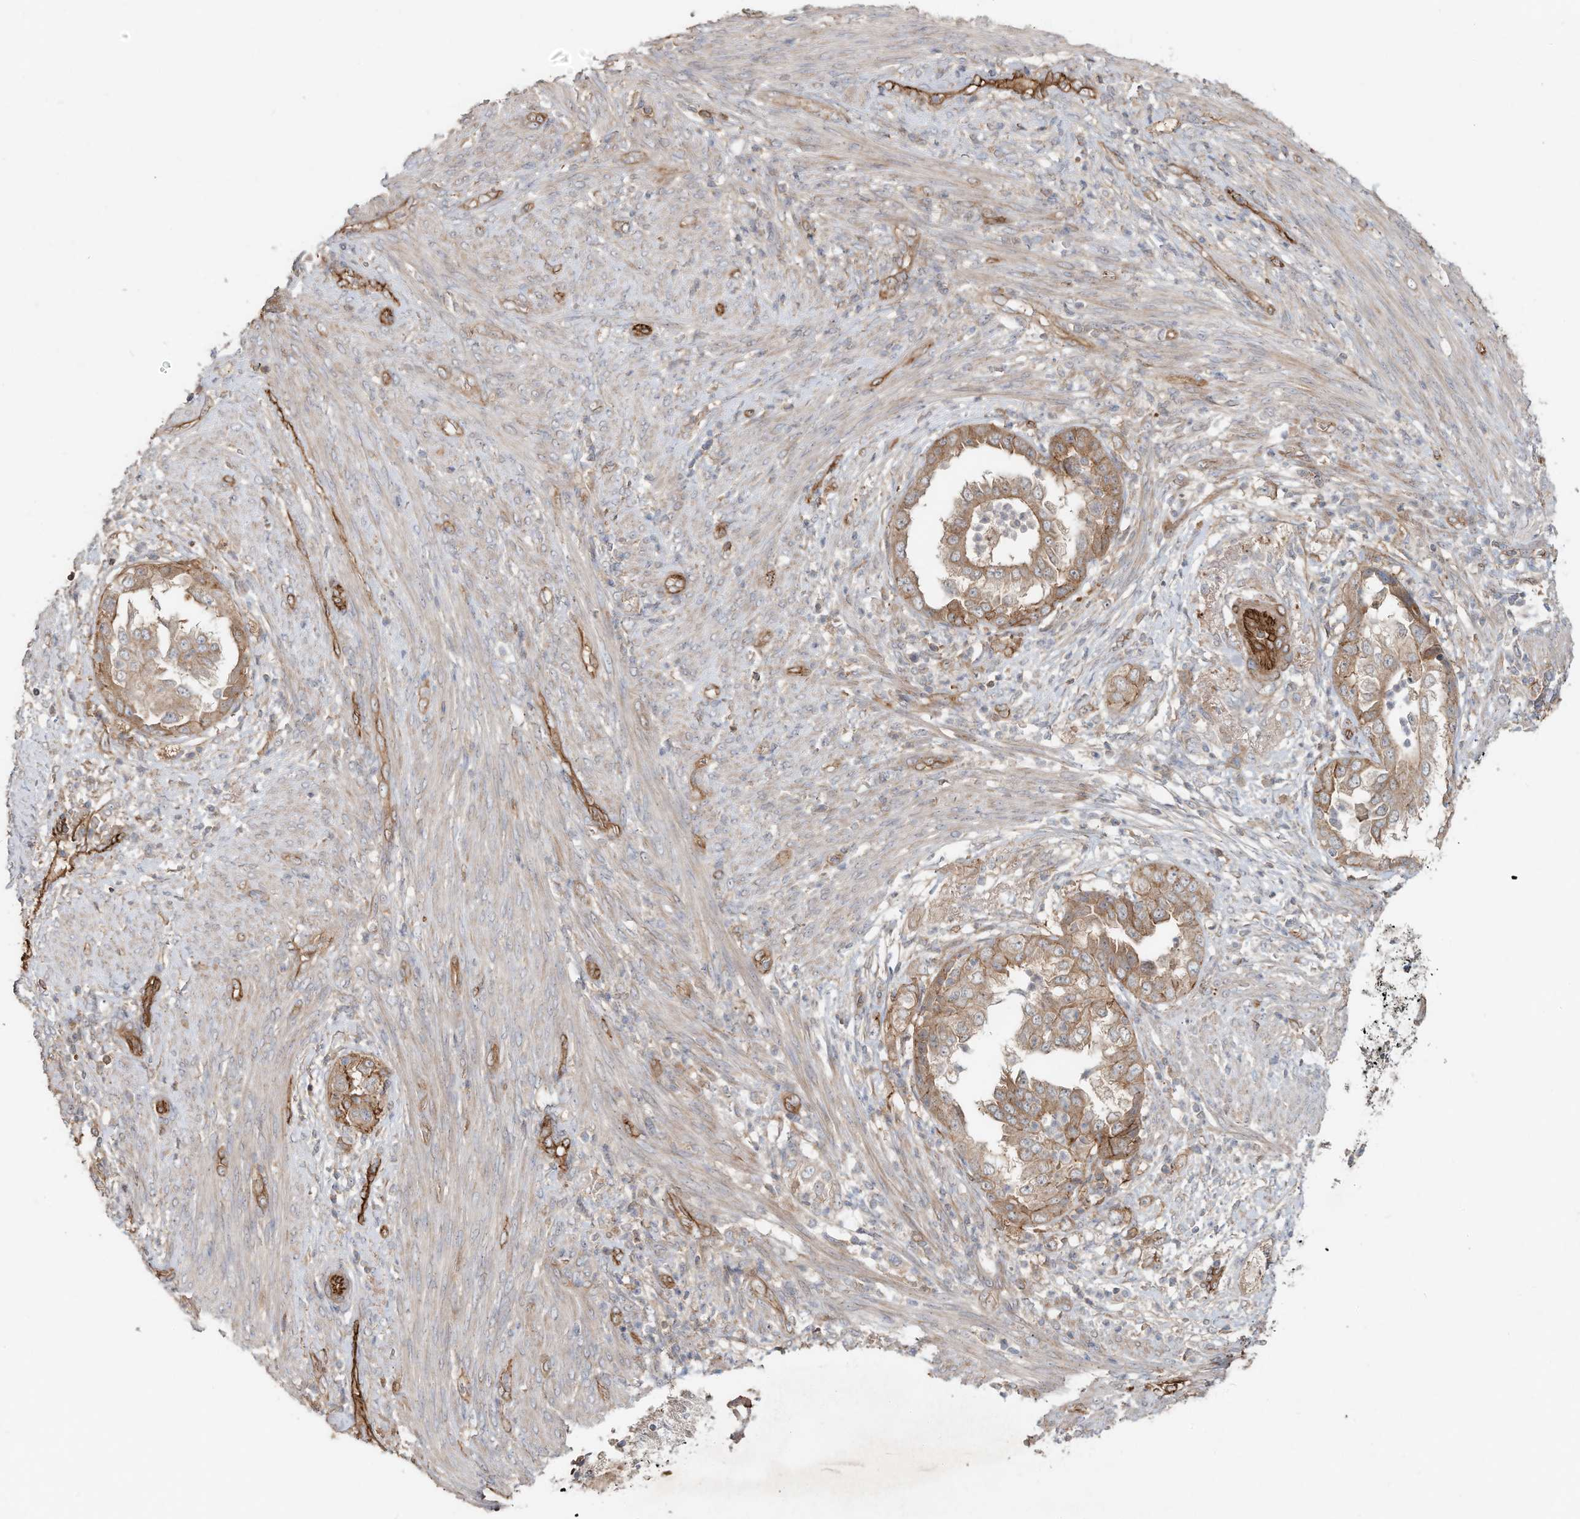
{"staining": {"intensity": "moderate", "quantity": ">75%", "location": "cytoplasmic/membranous"}, "tissue": "endometrial cancer", "cell_type": "Tumor cells", "image_type": "cancer", "snomed": [{"axis": "morphology", "description": "Adenocarcinoma, NOS"}, {"axis": "topography", "description": "Endometrium"}], "caption": "Approximately >75% of tumor cells in endometrial cancer exhibit moderate cytoplasmic/membranous protein positivity as visualized by brown immunohistochemical staining.", "gene": "HTR5A", "patient": {"sex": "female", "age": 85}}